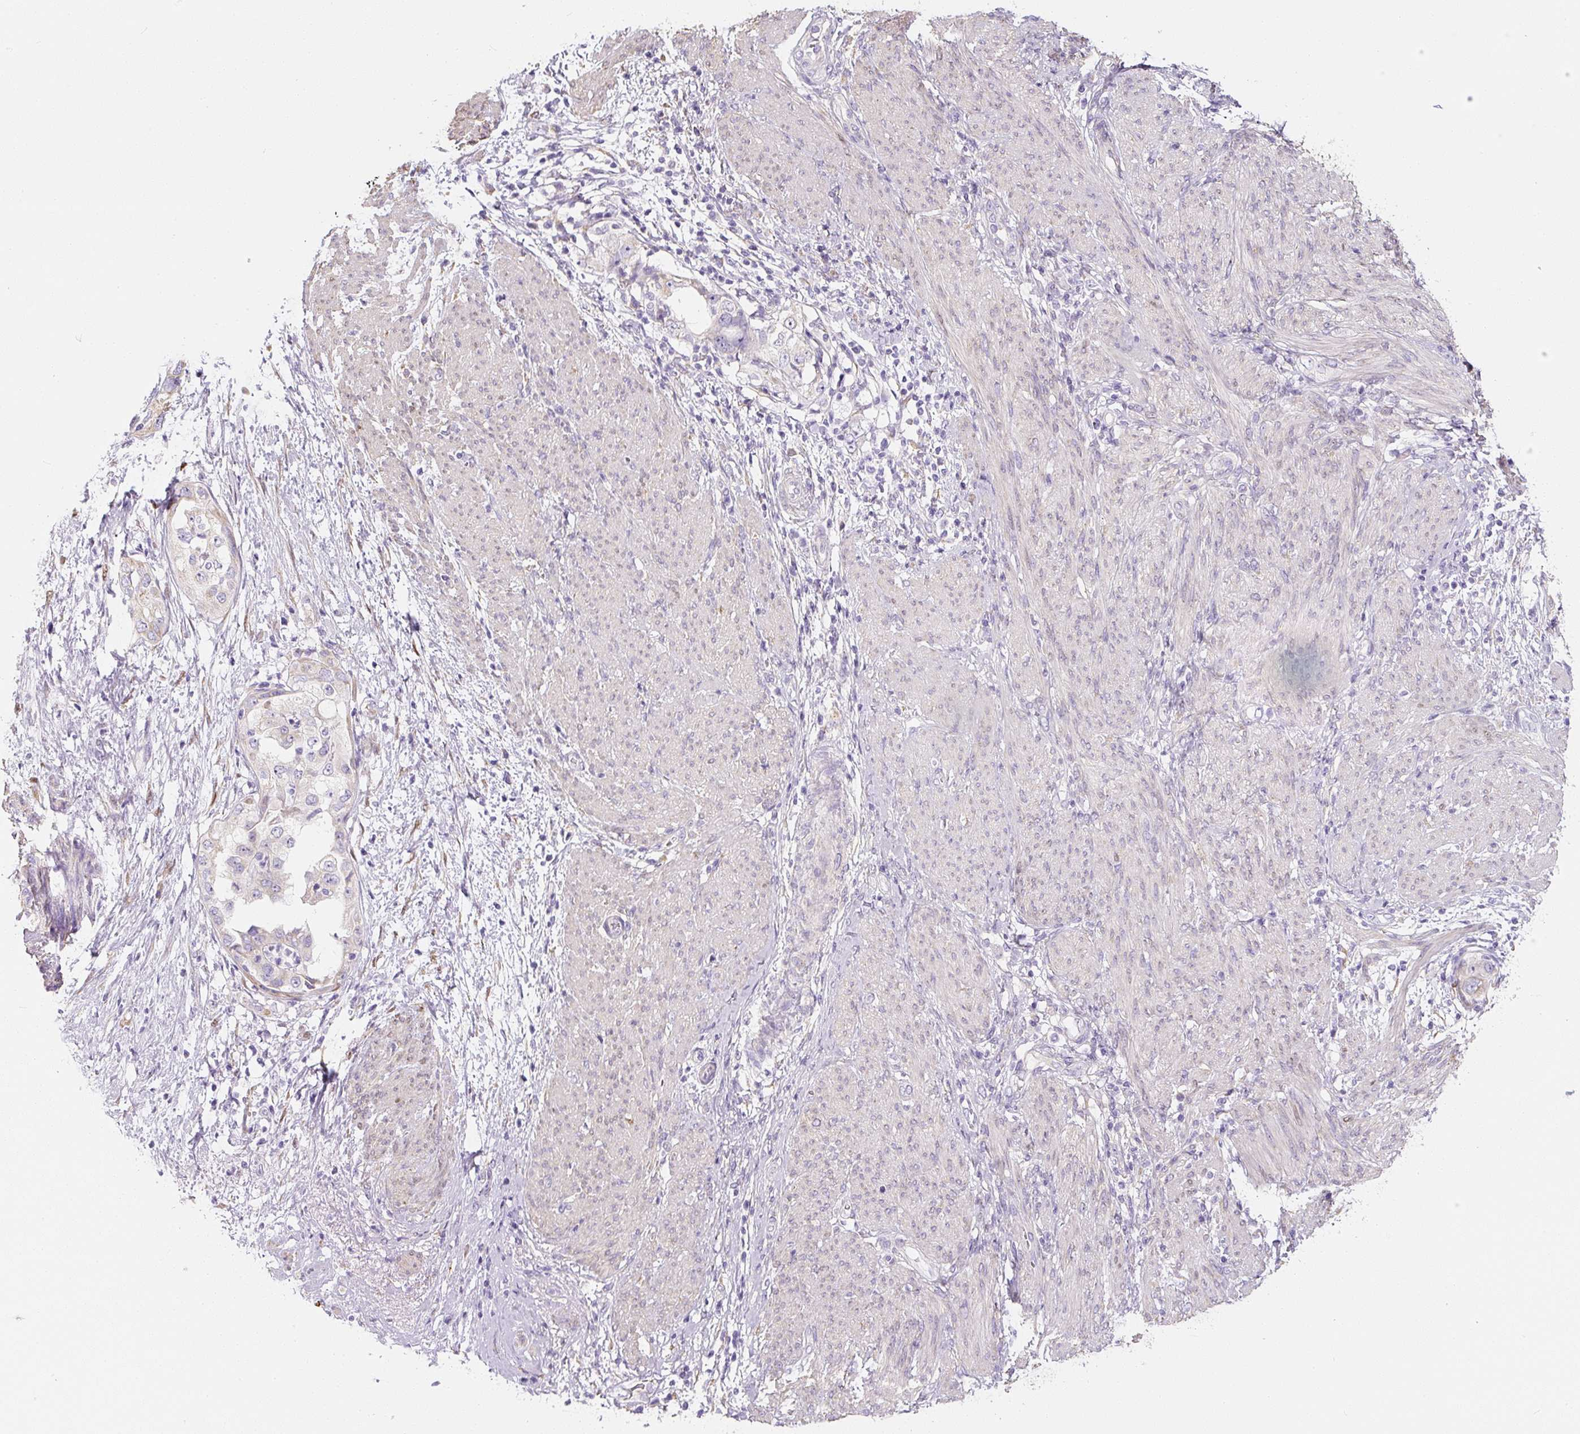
{"staining": {"intensity": "negative", "quantity": "none", "location": "none"}, "tissue": "endometrial cancer", "cell_type": "Tumor cells", "image_type": "cancer", "snomed": [{"axis": "morphology", "description": "Adenocarcinoma, NOS"}, {"axis": "topography", "description": "Endometrium"}], "caption": "Human endometrial cancer (adenocarcinoma) stained for a protein using immunohistochemistry displays no staining in tumor cells.", "gene": "PWWP3B", "patient": {"sex": "female", "age": 85}}